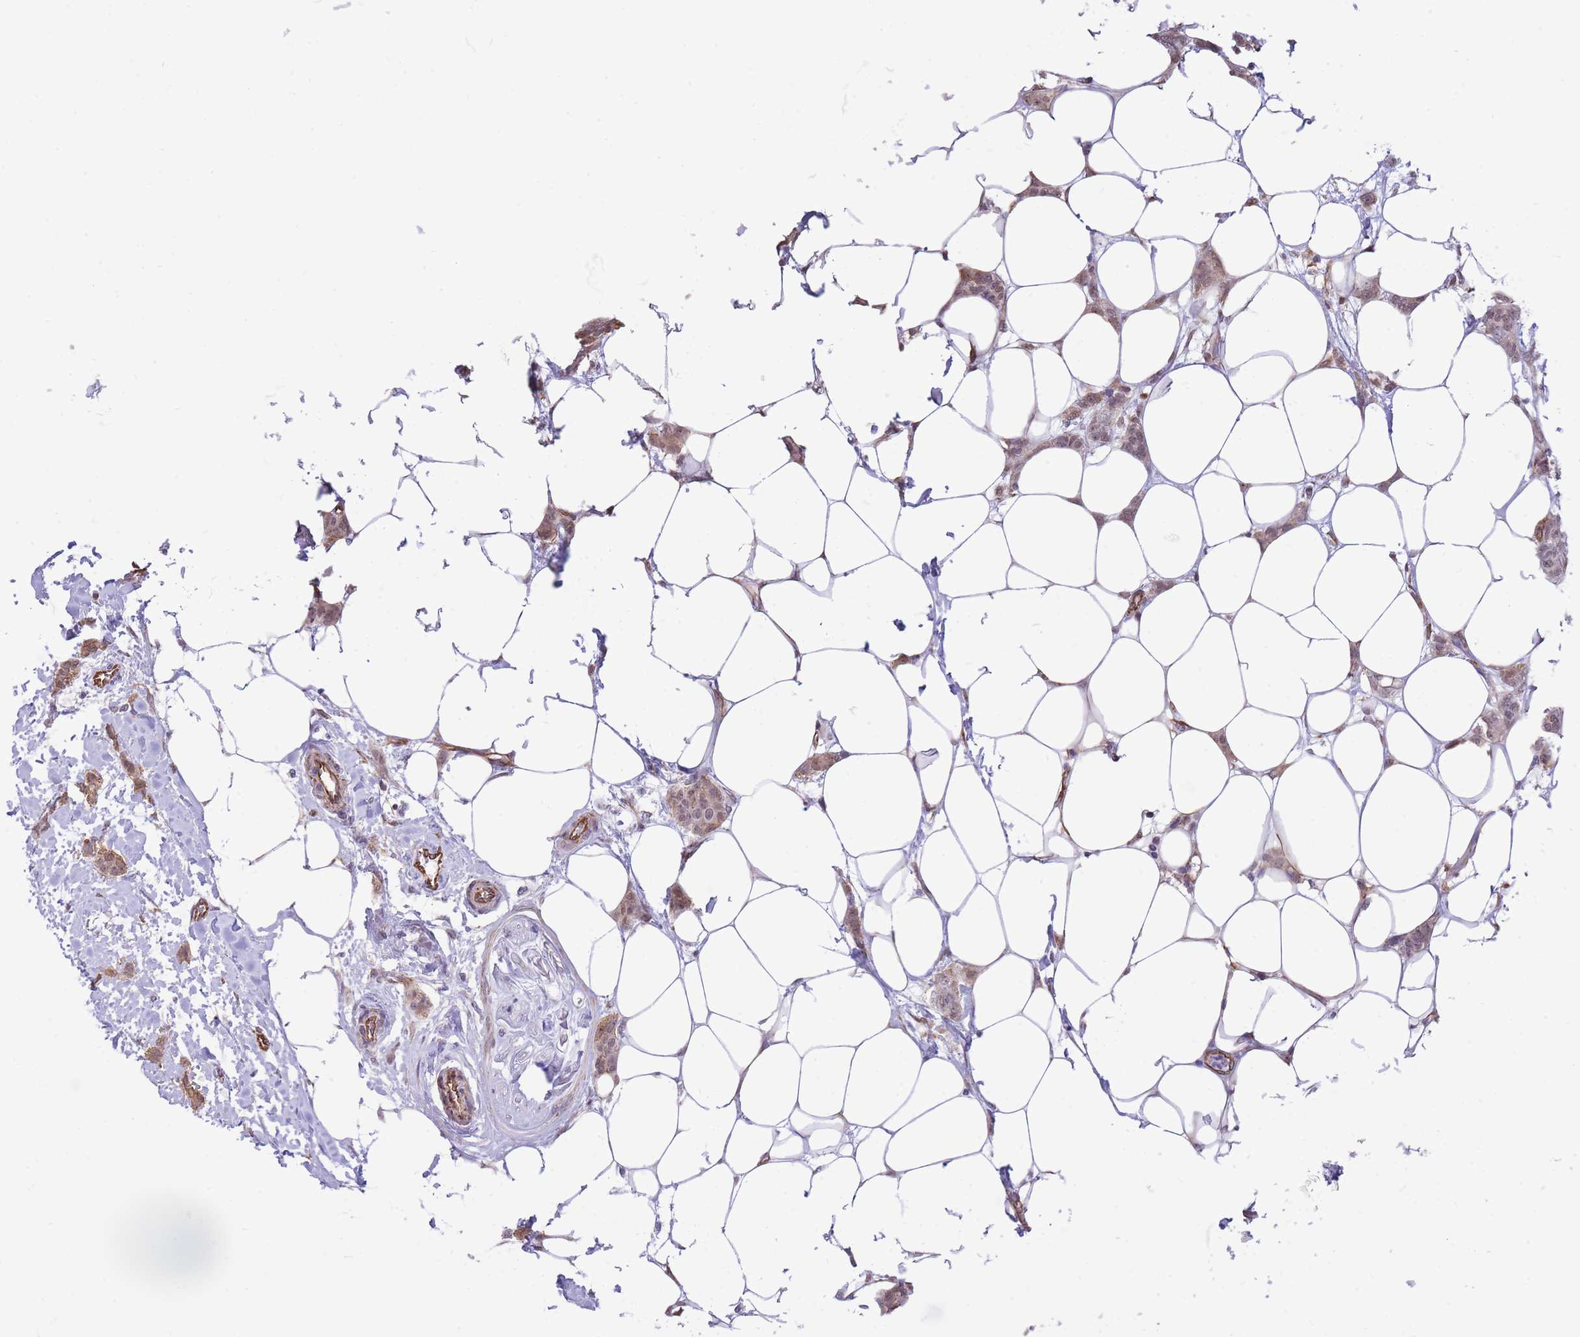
{"staining": {"intensity": "weak", "quantity": "25%-75%", "location": "cytoplasmic/membranous,nuclear"}, "tissue": "breast cancer", "cell_type": "Tumor cells", "image_type": "cancer", "snomed": [{"axis": "morphology", "description": "Duct carcinoma"}, {"axis": "topography", "description": "Breast"}], "caption": "Immunohistochemistry of breast cancer demonstrates low levels of weak cytoplasmic/membranous and nuclear staining in approximately 25%-75% of tumor cells. The staining was performed using DAB to visualize the protein expression in brown, while the nuclei were stained in blue with hematoxylin (Magnification: 20x).", "gene": "PSG8", "patient": {"sex": "female", "age": 72}}